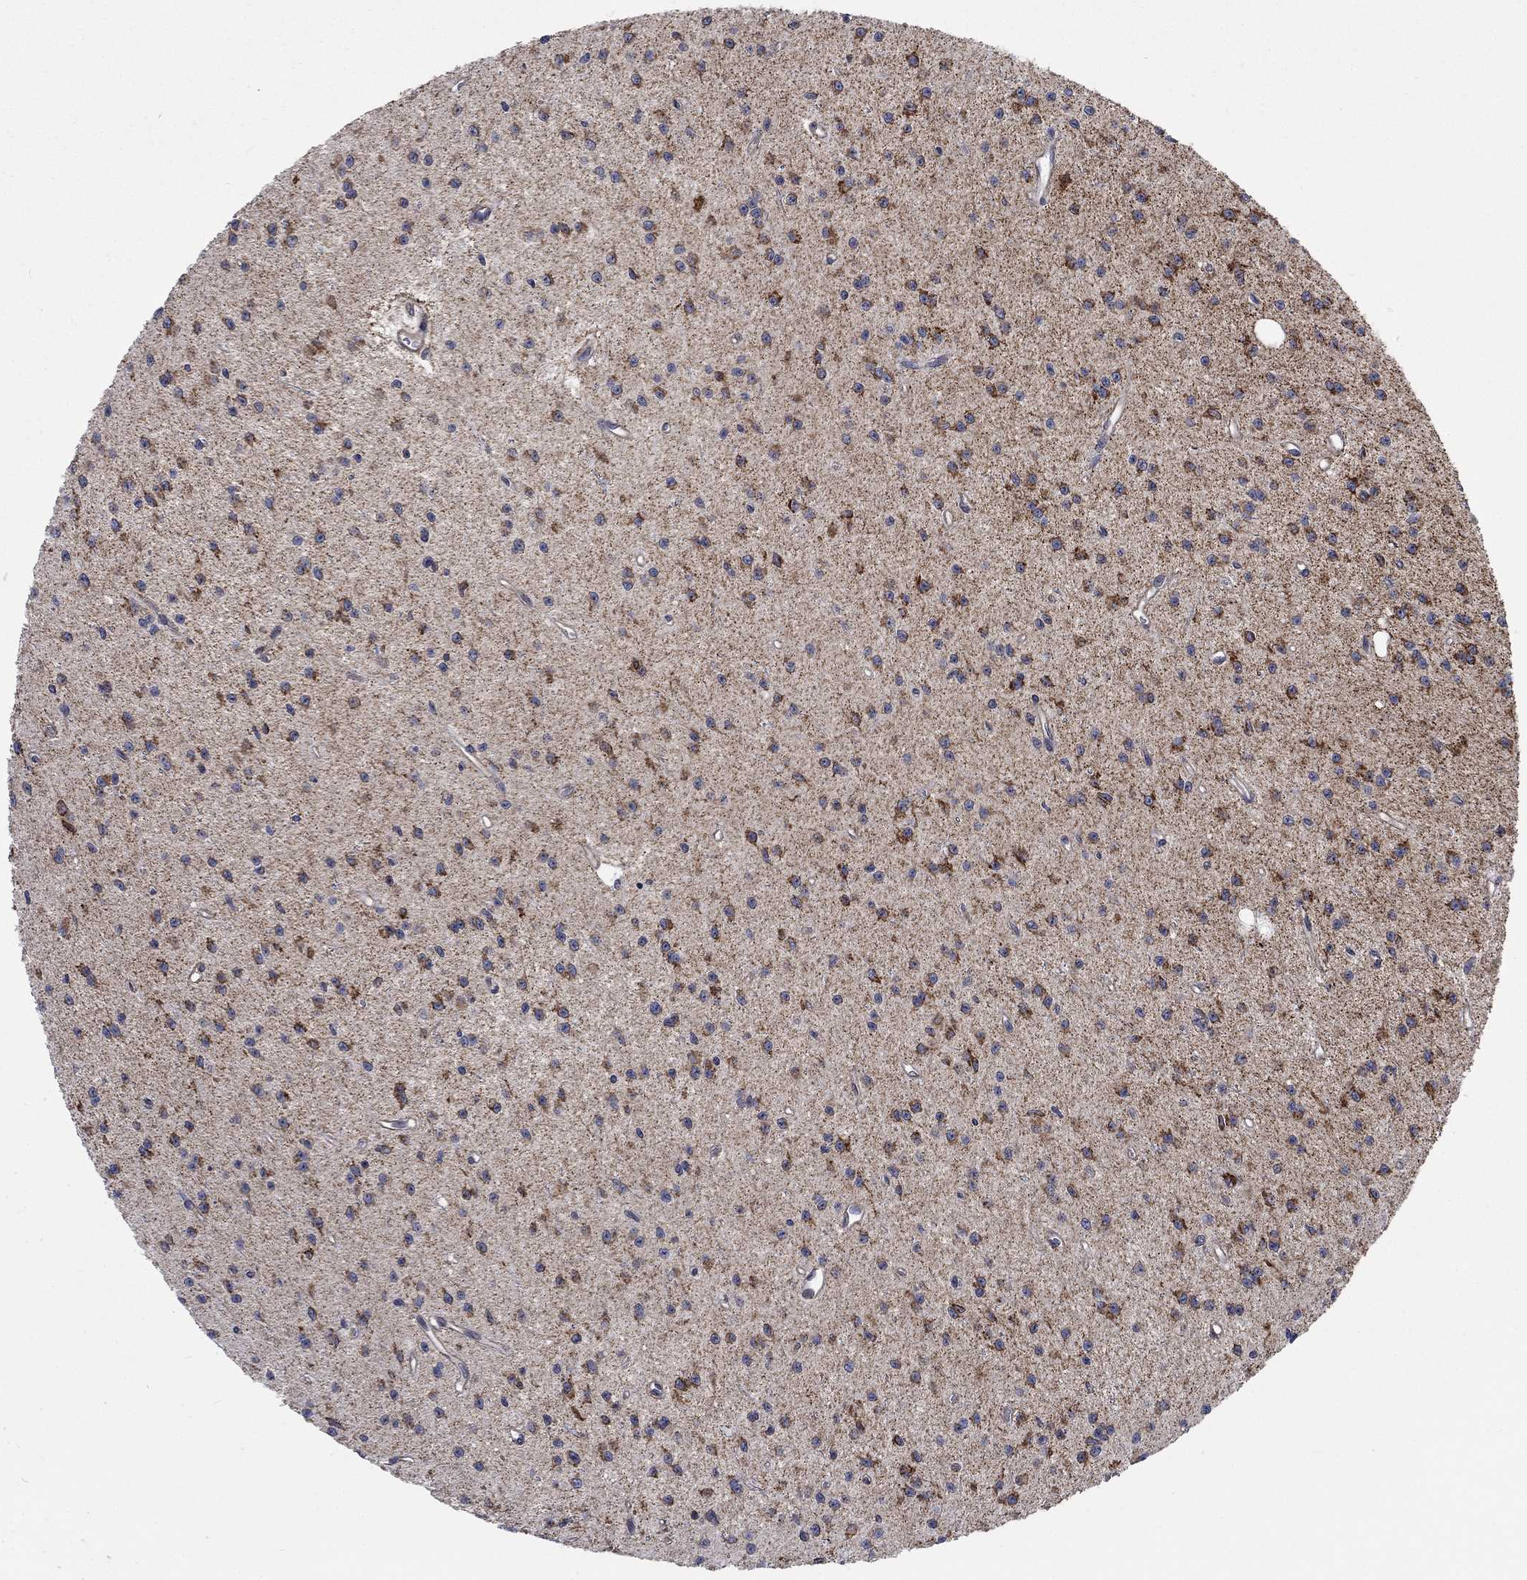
{"staining": {"intensity": "strong", "quantity": "25%-75%", "location": "cytoplasmic/membranous"}, "tissue": "glioma", "cell_type": "Tumor cells", "image_type": "cancer", "snomed": [{"axis": "morphology", "description": "Glioma, malignant, Low grade"}, {"axis": "topography", "description": "Brain"}], "caption": "The histopathology image shows immunohistochemical staining of malignant glioma (low-grade). There is strong cytoplasmic/membranous positivity is identified in about 25%-75% of tumor cells.", "gene": "RPLP0", "patient": {"sex": "female", "age": 45}}